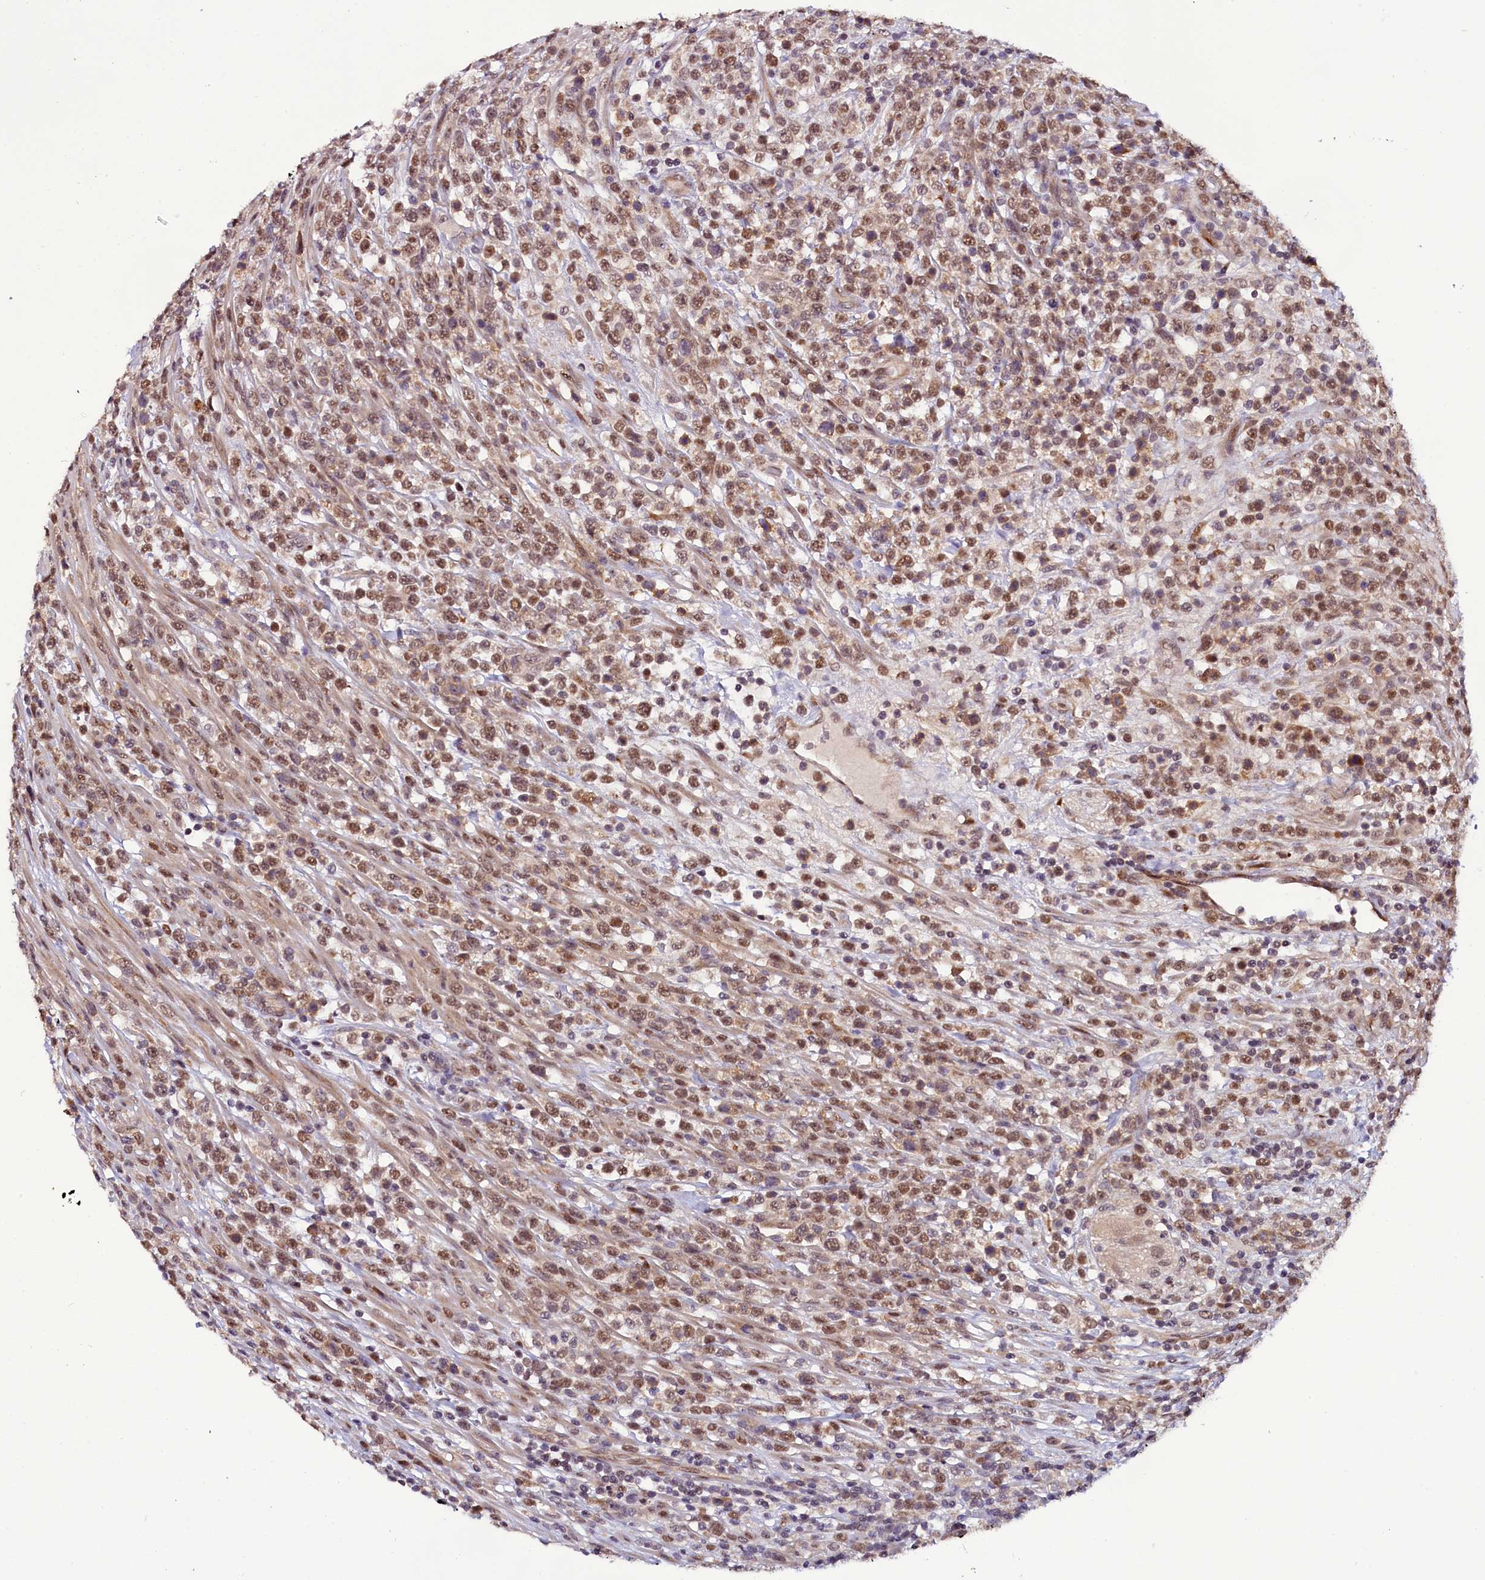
{"staining": {"intensity": "moderate", "quantity": ">75%", "location": "nuclear"}, "tissue": "lymphoma", "cell_type": "Tumor cells", "image_type": "cancer", "snomed": [{"axis": "morphology", "description": "Malignant lymphoma, non-Hodgkin's type, High grade"}, {"axis": "topography", "description": "Colon"}], "caption": "Immunohistochemistry (DAB (3,3'-diaminobenzidine)) staining of human malignant lymphoma, non-Hodgkin's type (high-grade) displays moderate nuclear protein positivity in approximately >75% of tumor cells. The protein of interest is shown in brown color, while the nuclei are stained blue.", "gene": "RPUSD2", "patient": {"sex": "female", "age": 53}}